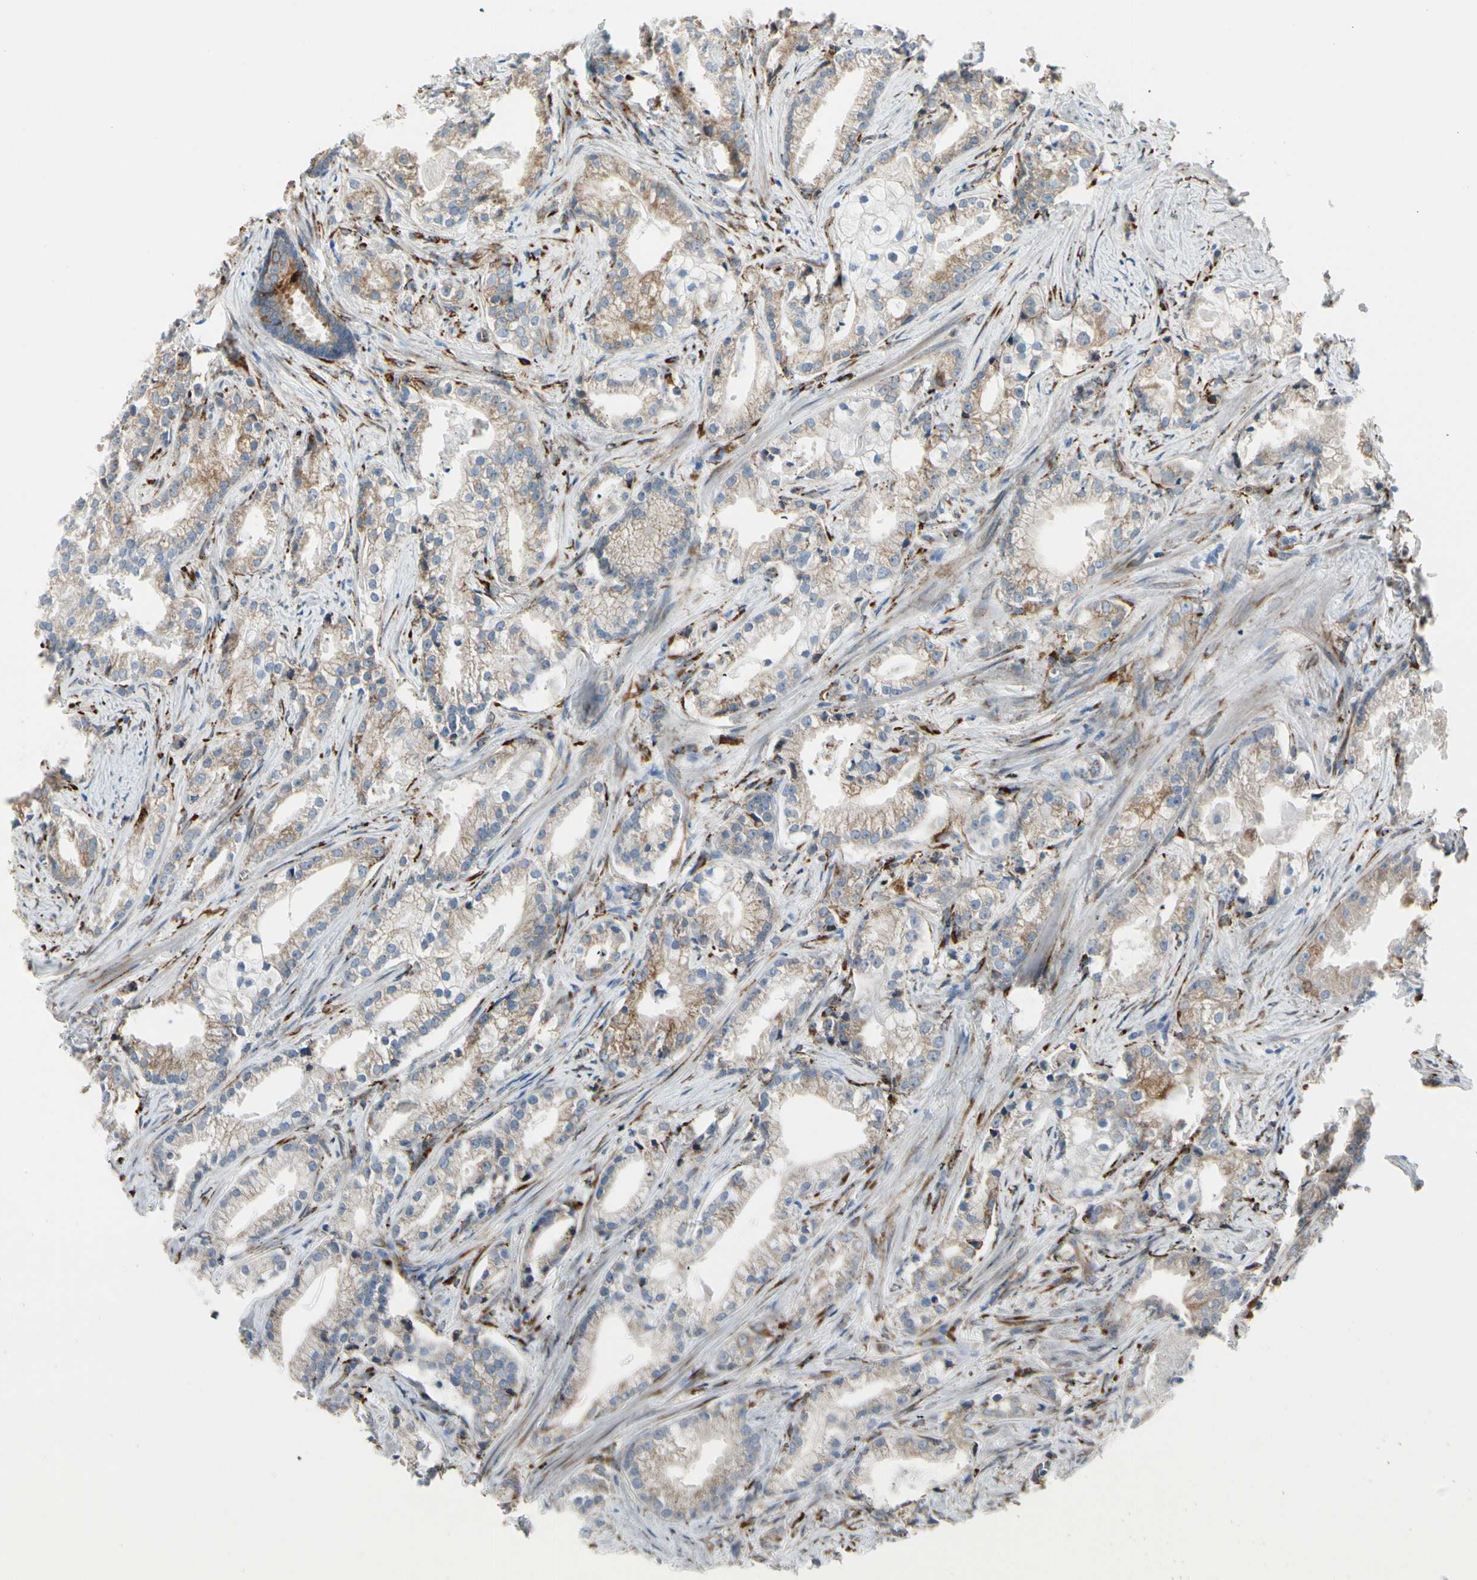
{"staining": {"intensity": "weak", "quantity": ">75%", "location": "cytoplasmic/membranous"}, "tissue": "prostate cancer", "cell_type": "Tumor cells", "image_type": "cancer", "snomed": [{"axis": "morphology", "description": "Adenocarcinoma, Low grade"}, {"axis": "topography", "description": "Prostate"}], "caption": "Weak cytoplasmic/membranous protein positivity is appreciated in about >75% of tumor cells in prostate cancer (low-grade adenocarcinoma).", "gene": "FKBP7", "patient": {"sex": "male", "age": 59}}